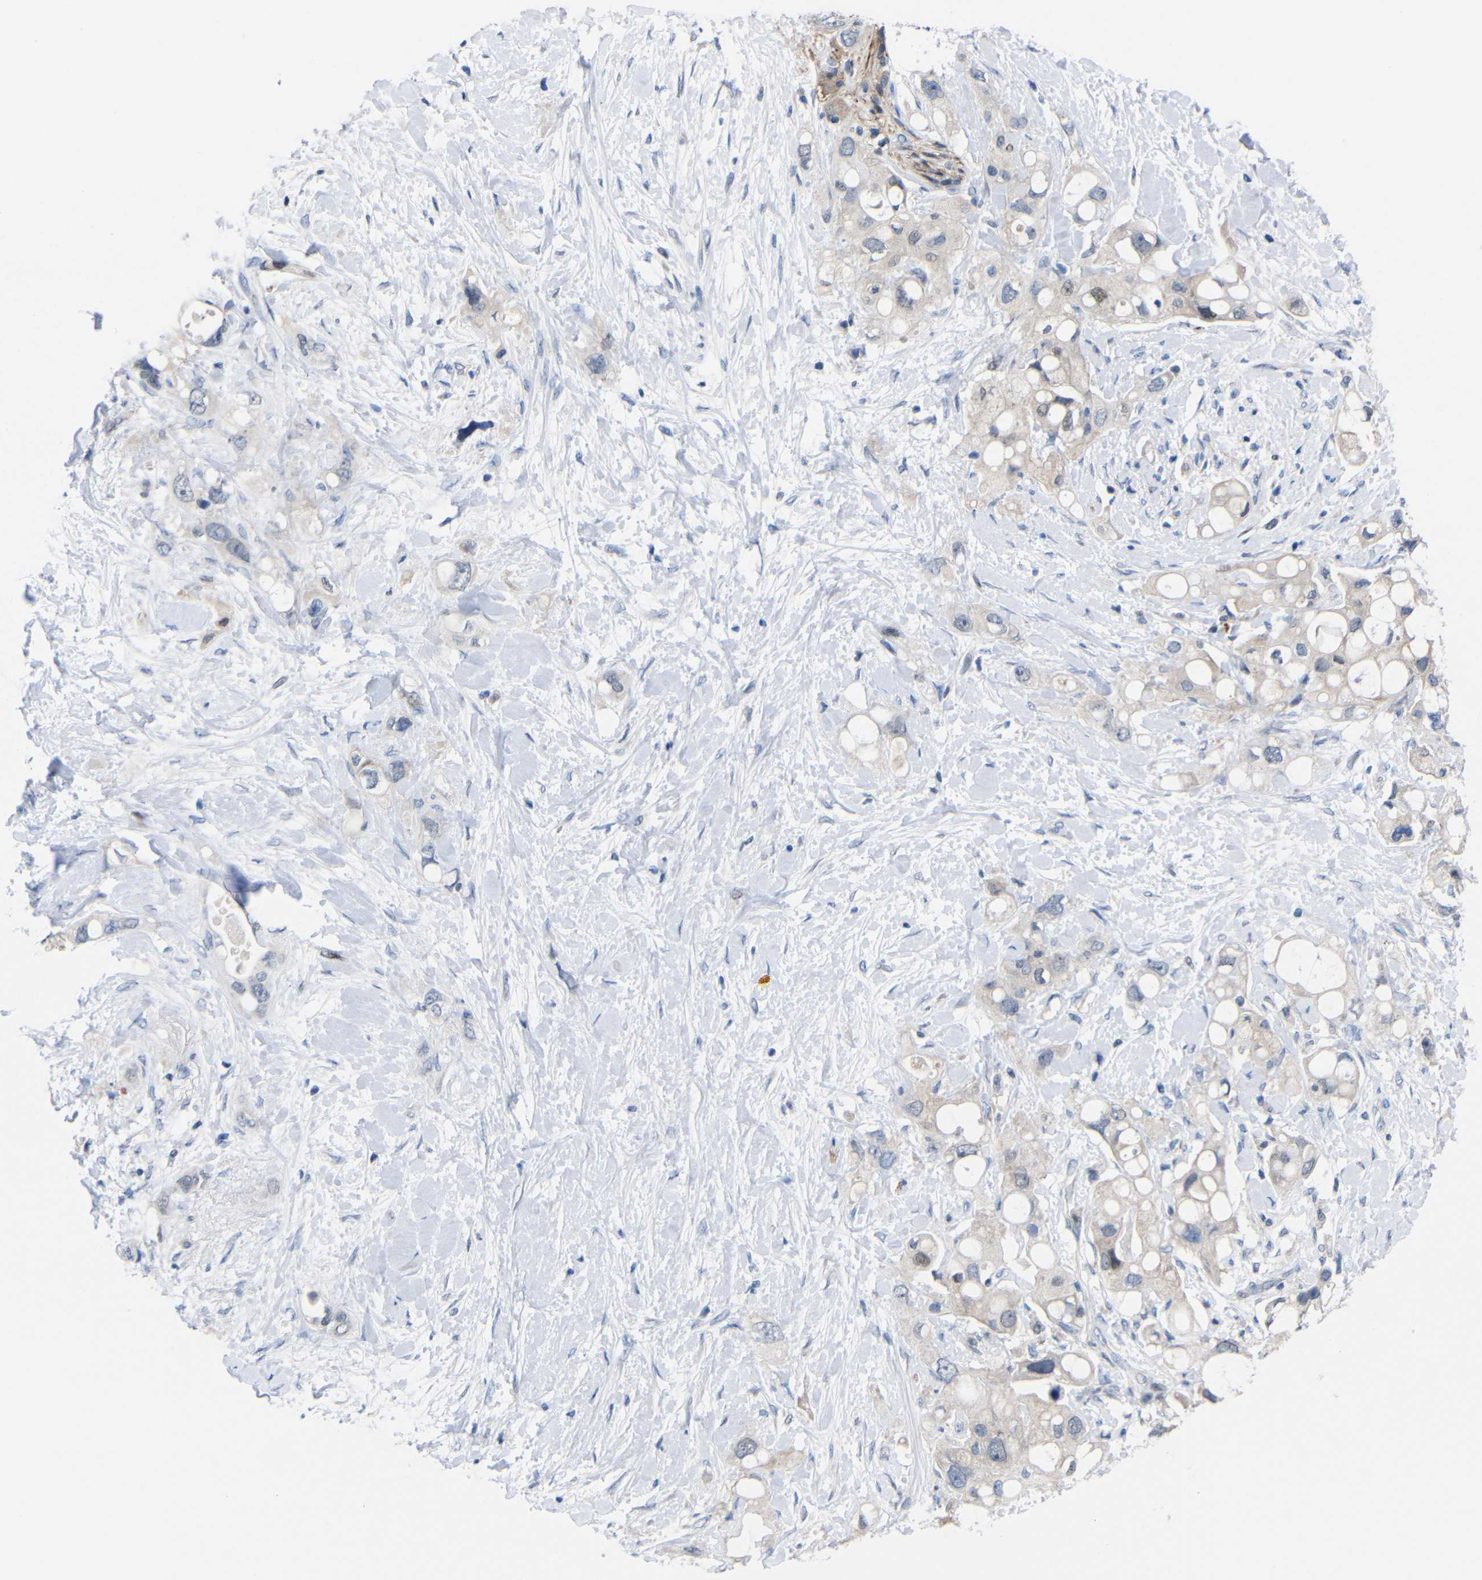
{"staining": {"intensity": "weak", "quantity": "<25%", "location": "nuclear"}, "tissue": "pancreatic cancer", "cell_type": "Tumor cells", "image_type": "cancer", "snomed": [{"axis": "morphology", "description": "Adenocarcinoma, NOS"}, {"axis": "topography", "description": "Pancreas"}], "caption": "The micrograph reveals no staining of tumor cells in pancreatic adenocarcinoma. (DAB IHC, high magnification).", "gene": "CMTM1", "patient": {"sex": "female", "age": 56}}